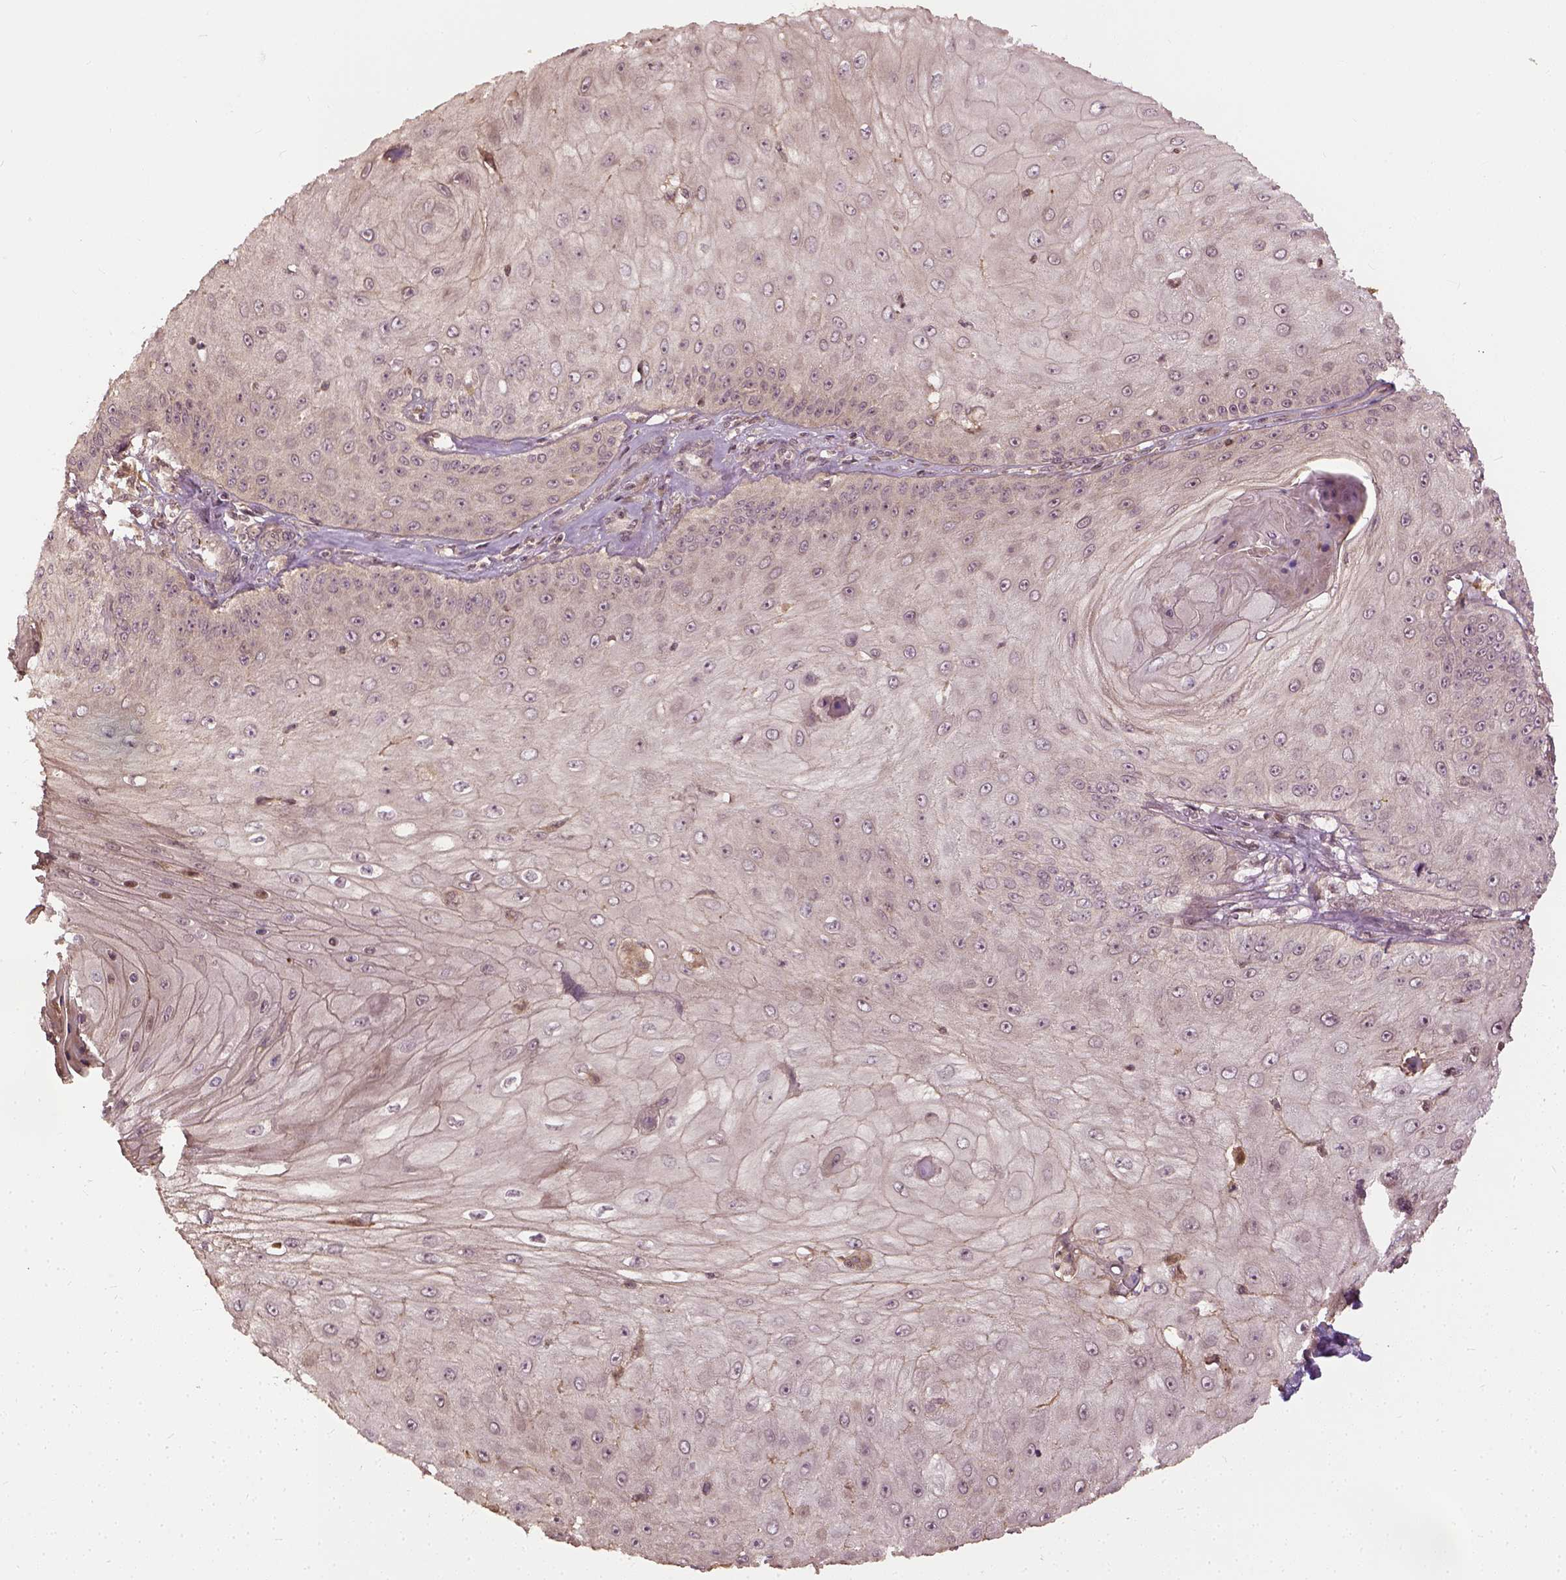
{"staining": {"intensity": "negative", "quantity": "none", "location": "none"}, "tissue": "skin cancer", "cell_type": "Tumor cells", "image_type": "cancer", "snomed": [{"axis": "morphology", "description": "Squamous cell carcinoma, NOS"}, {"axis": "topography", "description": "Skin"}], "caption": "DAB immunohistochemical staining of human skin cancer reveals no significant expression in tumor cells.", "gene": "VEGFA", "patient": {"sex": "male", "age": 70}}